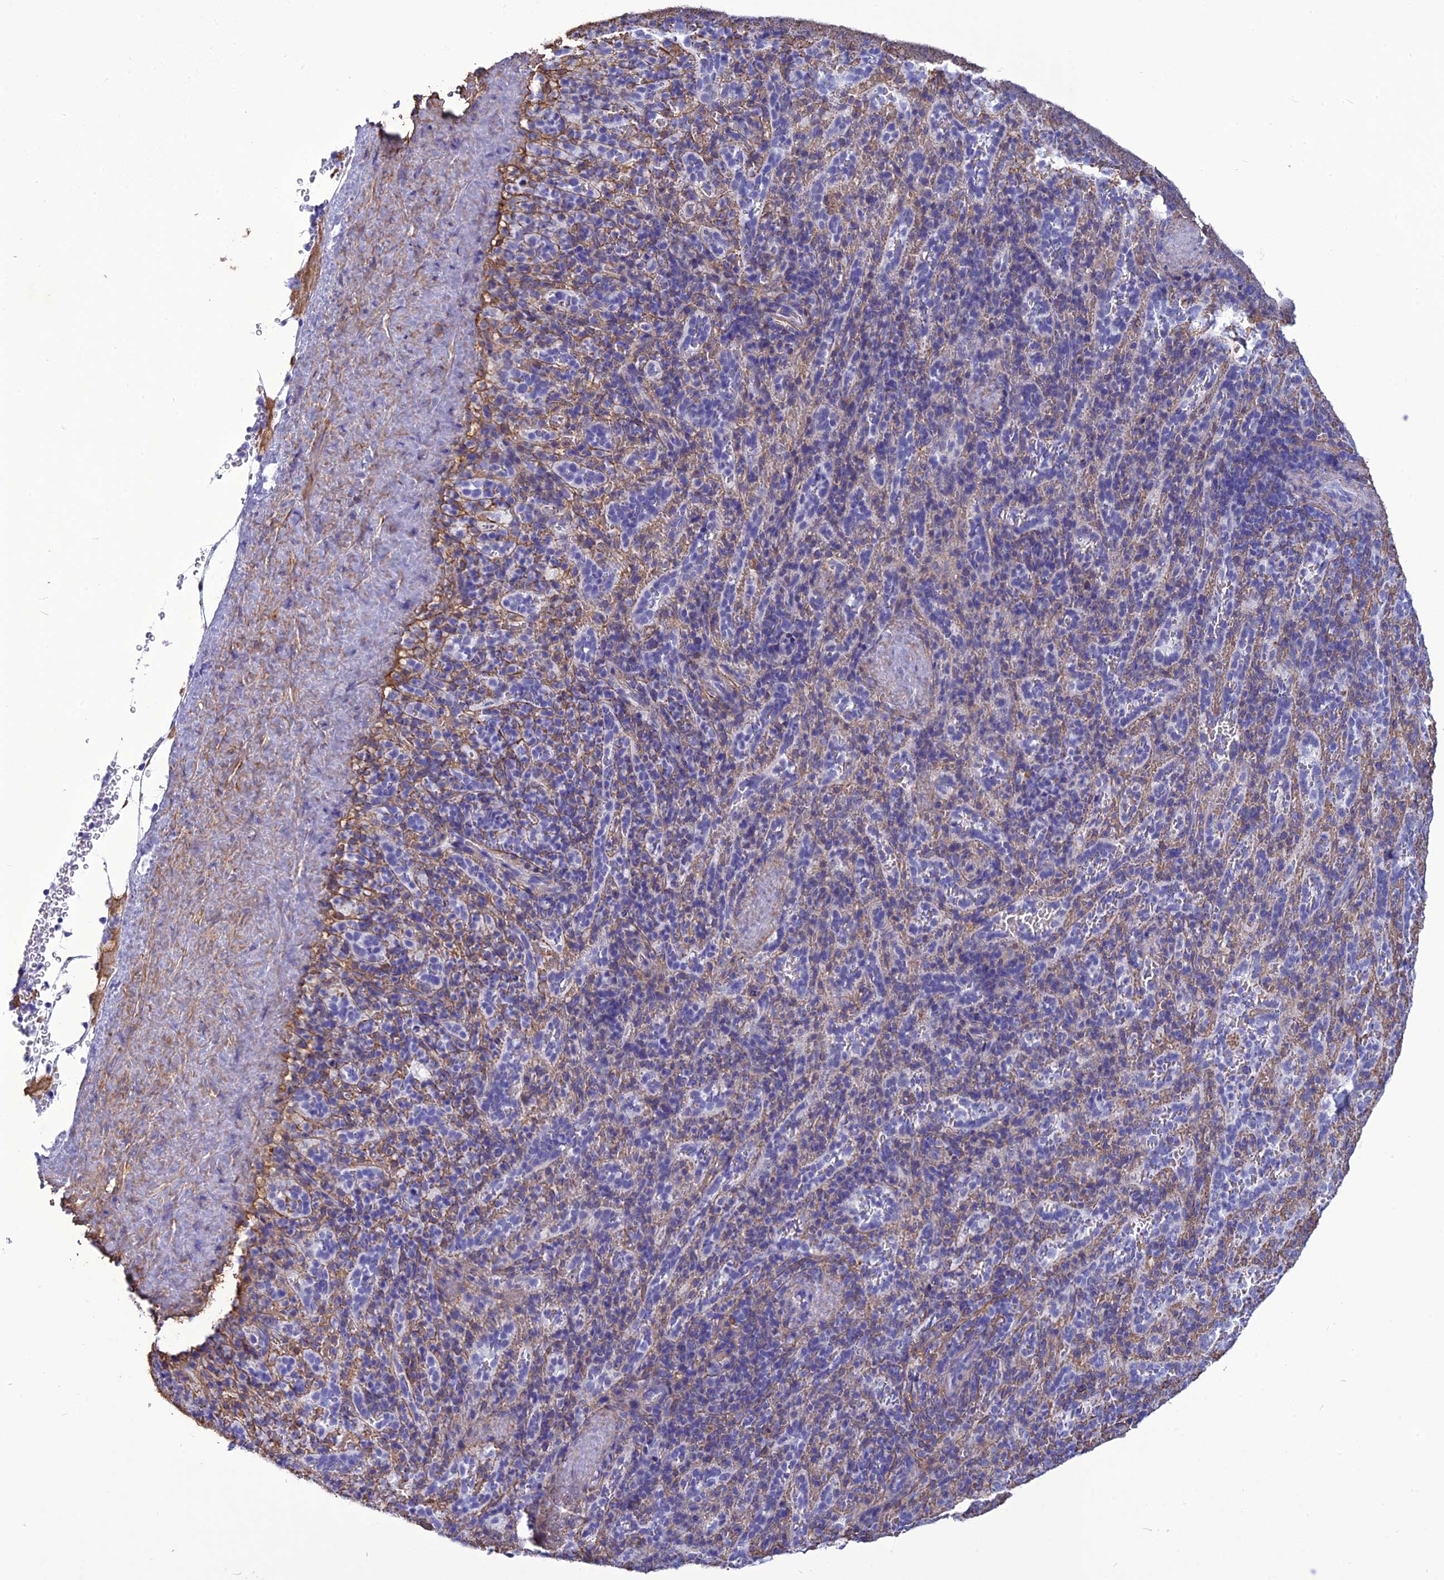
{"staining": {"intensity": "negative", "quantity": "none", "location": "none"}, "tissue": "spleen", "cell_type": "Cells in red pulp", "image_type": "normal", "snomed": [{"axis": "morphology", "description": "Normal tissue, NOS"}, {"axis": "topography", "description": "Spleen"}], "caption": "A photomicrograph of human spleen is negative for staining in cells in red pulp. (DAB (3,3'-diaminobenzidine) IHC, high magnification).", "gene": "NKD1", "patient": {"sex": "female", "age": 21}}